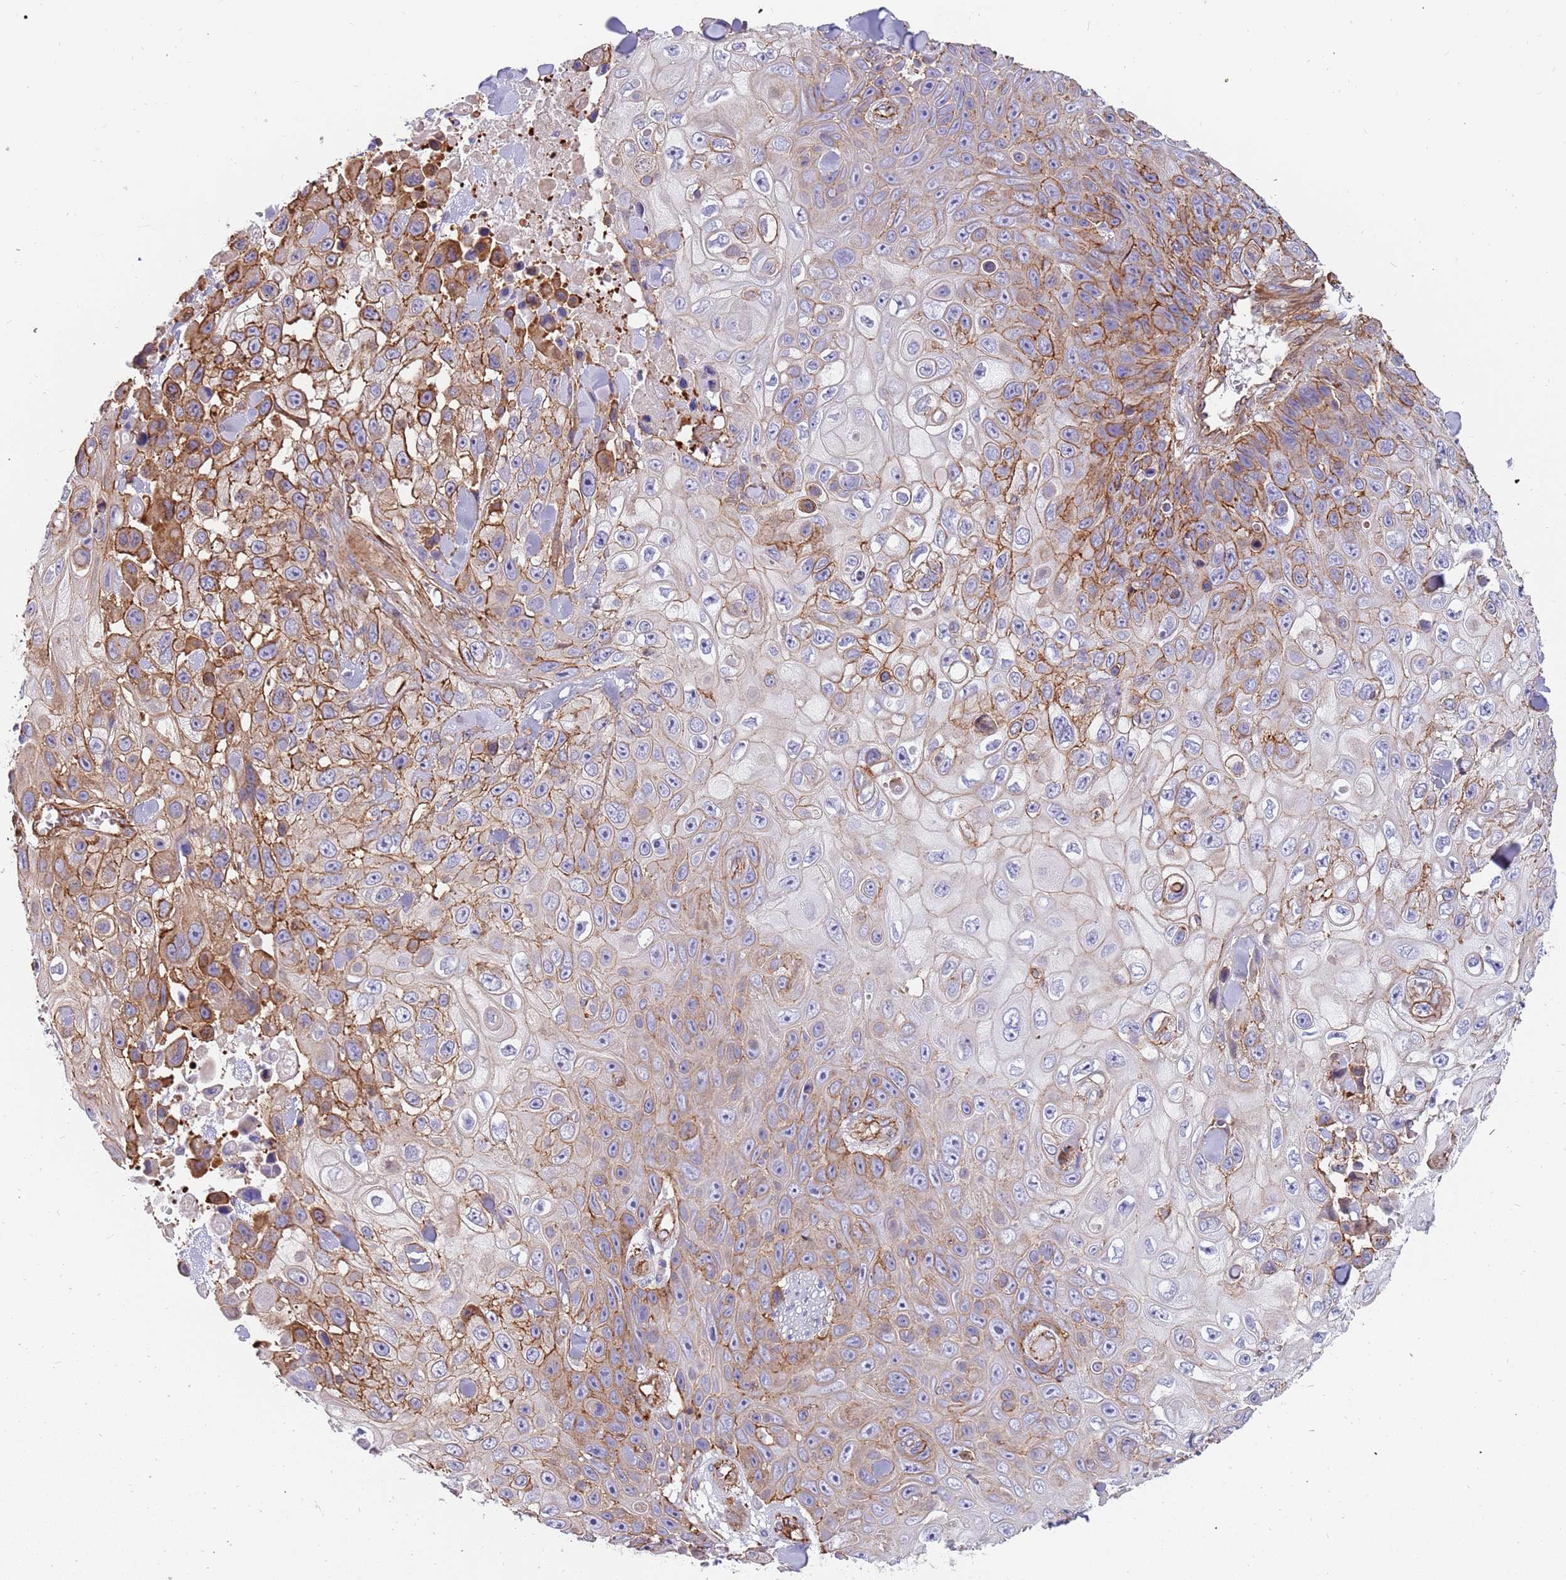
{"staining": {"intensity": "moderate", "quantity": "25%-75%", "location": "cytoplasmic/membranous"}, "tissue": "skin cancer", "cell_type": "Tumor cells", "image_type": "cancer", "snomed": [{"axis": "morphology", "description": "Squamous cell carcinoma, NOS"}, {"axis": "topography", "description": "Skin"}], "caption": "Immunohistochemistry (IHC) histopathology image of neoplastic tissue: squamous cell carcinoma (skin) stained using immunohistochemistry (IHC) reveals medium levels of moderate protein expression localized specifically in the cytoplasmic/membranous of tumor cells, appearing as a cytoplasmic/membranous brown color.", "gene": "GFRAL", "patient": {"sex": "male", "age": 82}}